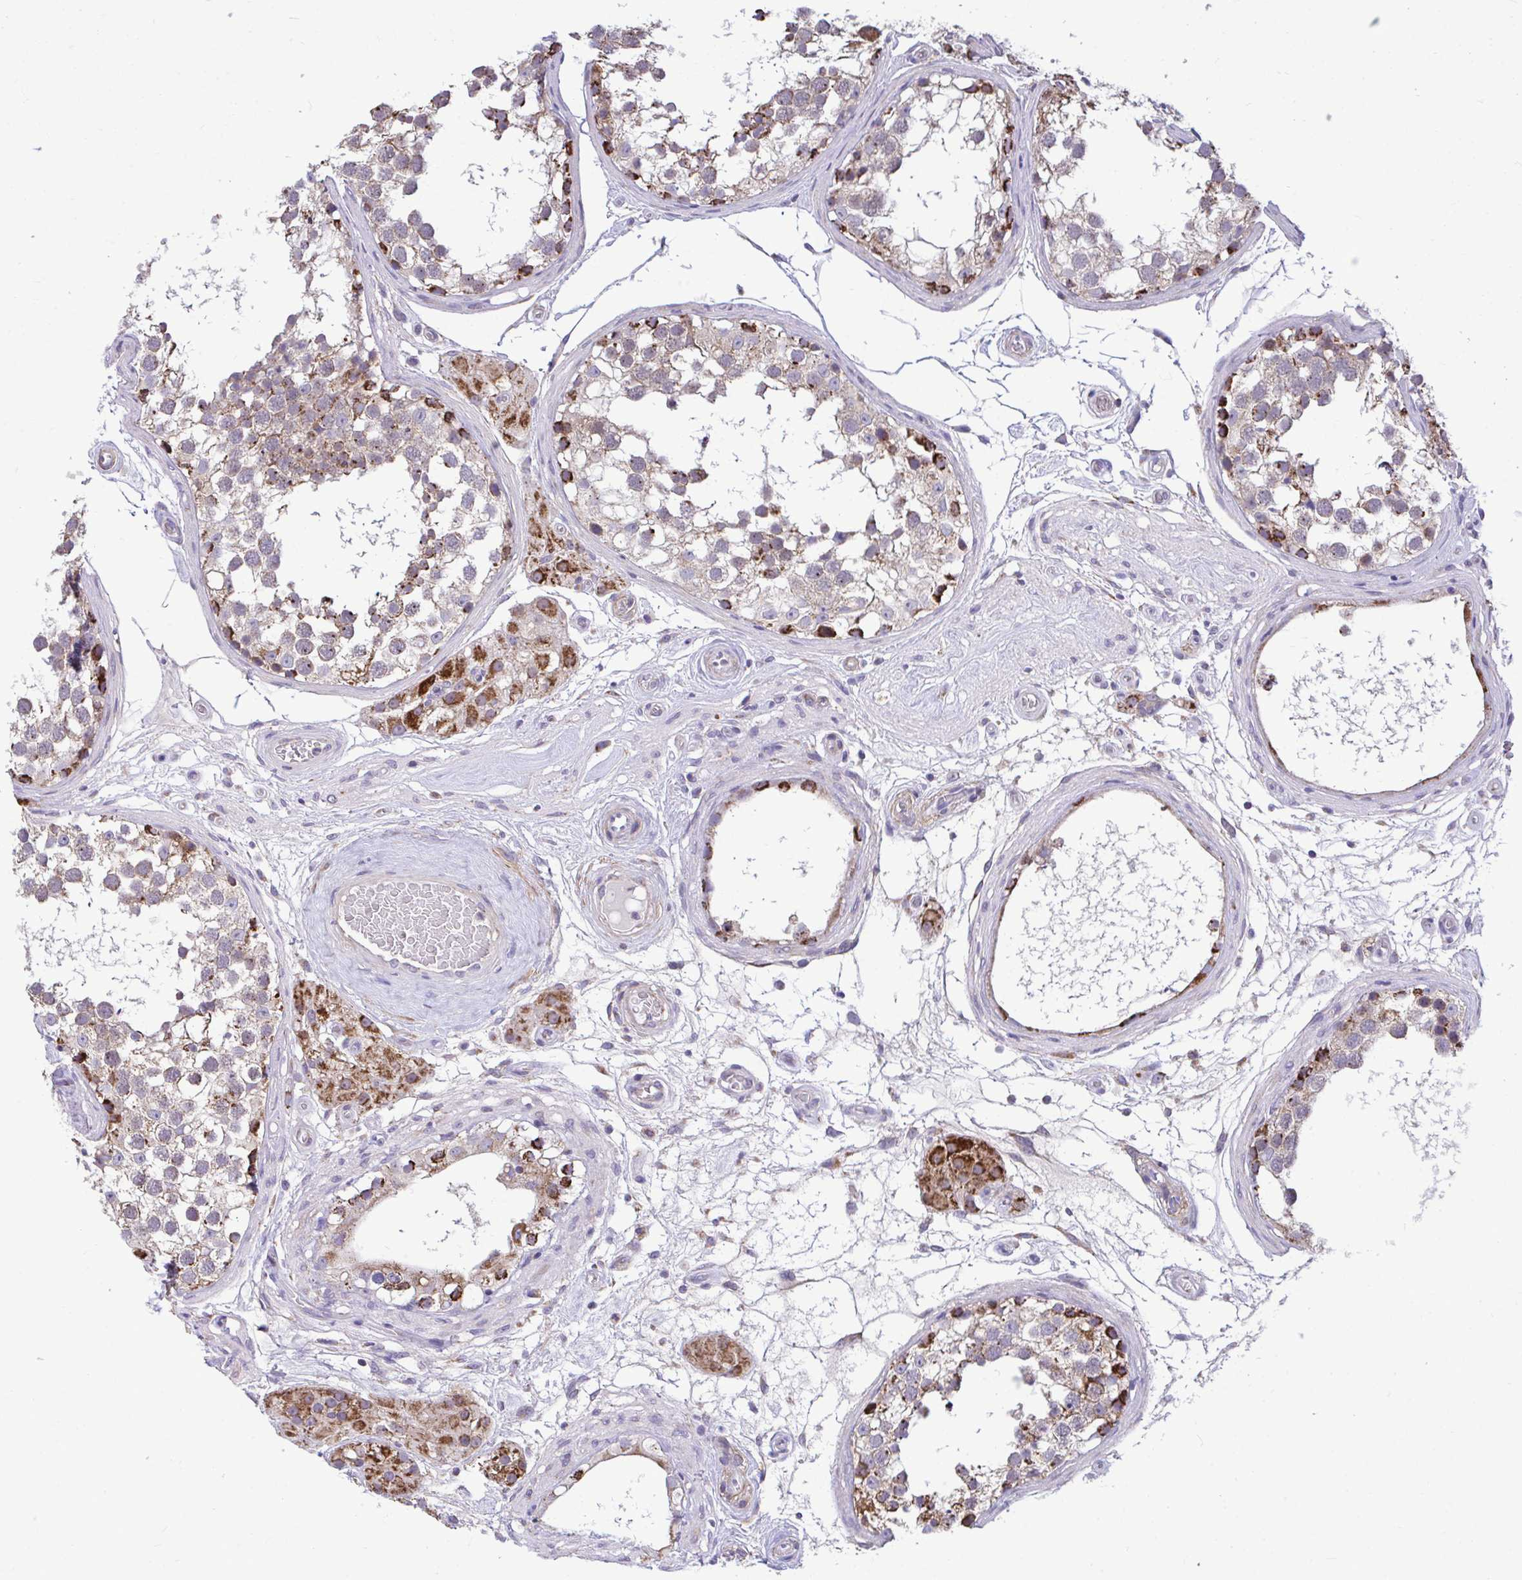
{"staining": {"intensity": "strong", "quantity": "25%-75%", "location": "cytoplasmic/membranous"}, "tissue": "testis", "cell_type": "Cells in seminiferous ducts", "image_type": "normal", "snomed": [{"axis": "morphology", "description": "Normal tissue, NOS"}, {"axis": "morphology", "description": "Seminoma, NOS"}, {"axis": "topography", "description": "Testis"}], "caption": "Immunohistochemistry image of unremarkable testis: human testis stained using IHC displays high levels of strong protein expression localized specifically in the cytoplasmic/membranous of cells in seminiferous ducts, appearing as a cytoplasmic/membranous brown color.", "gene": "ENSG00000269547", "patient": {"sex": "male", "age": 65}}